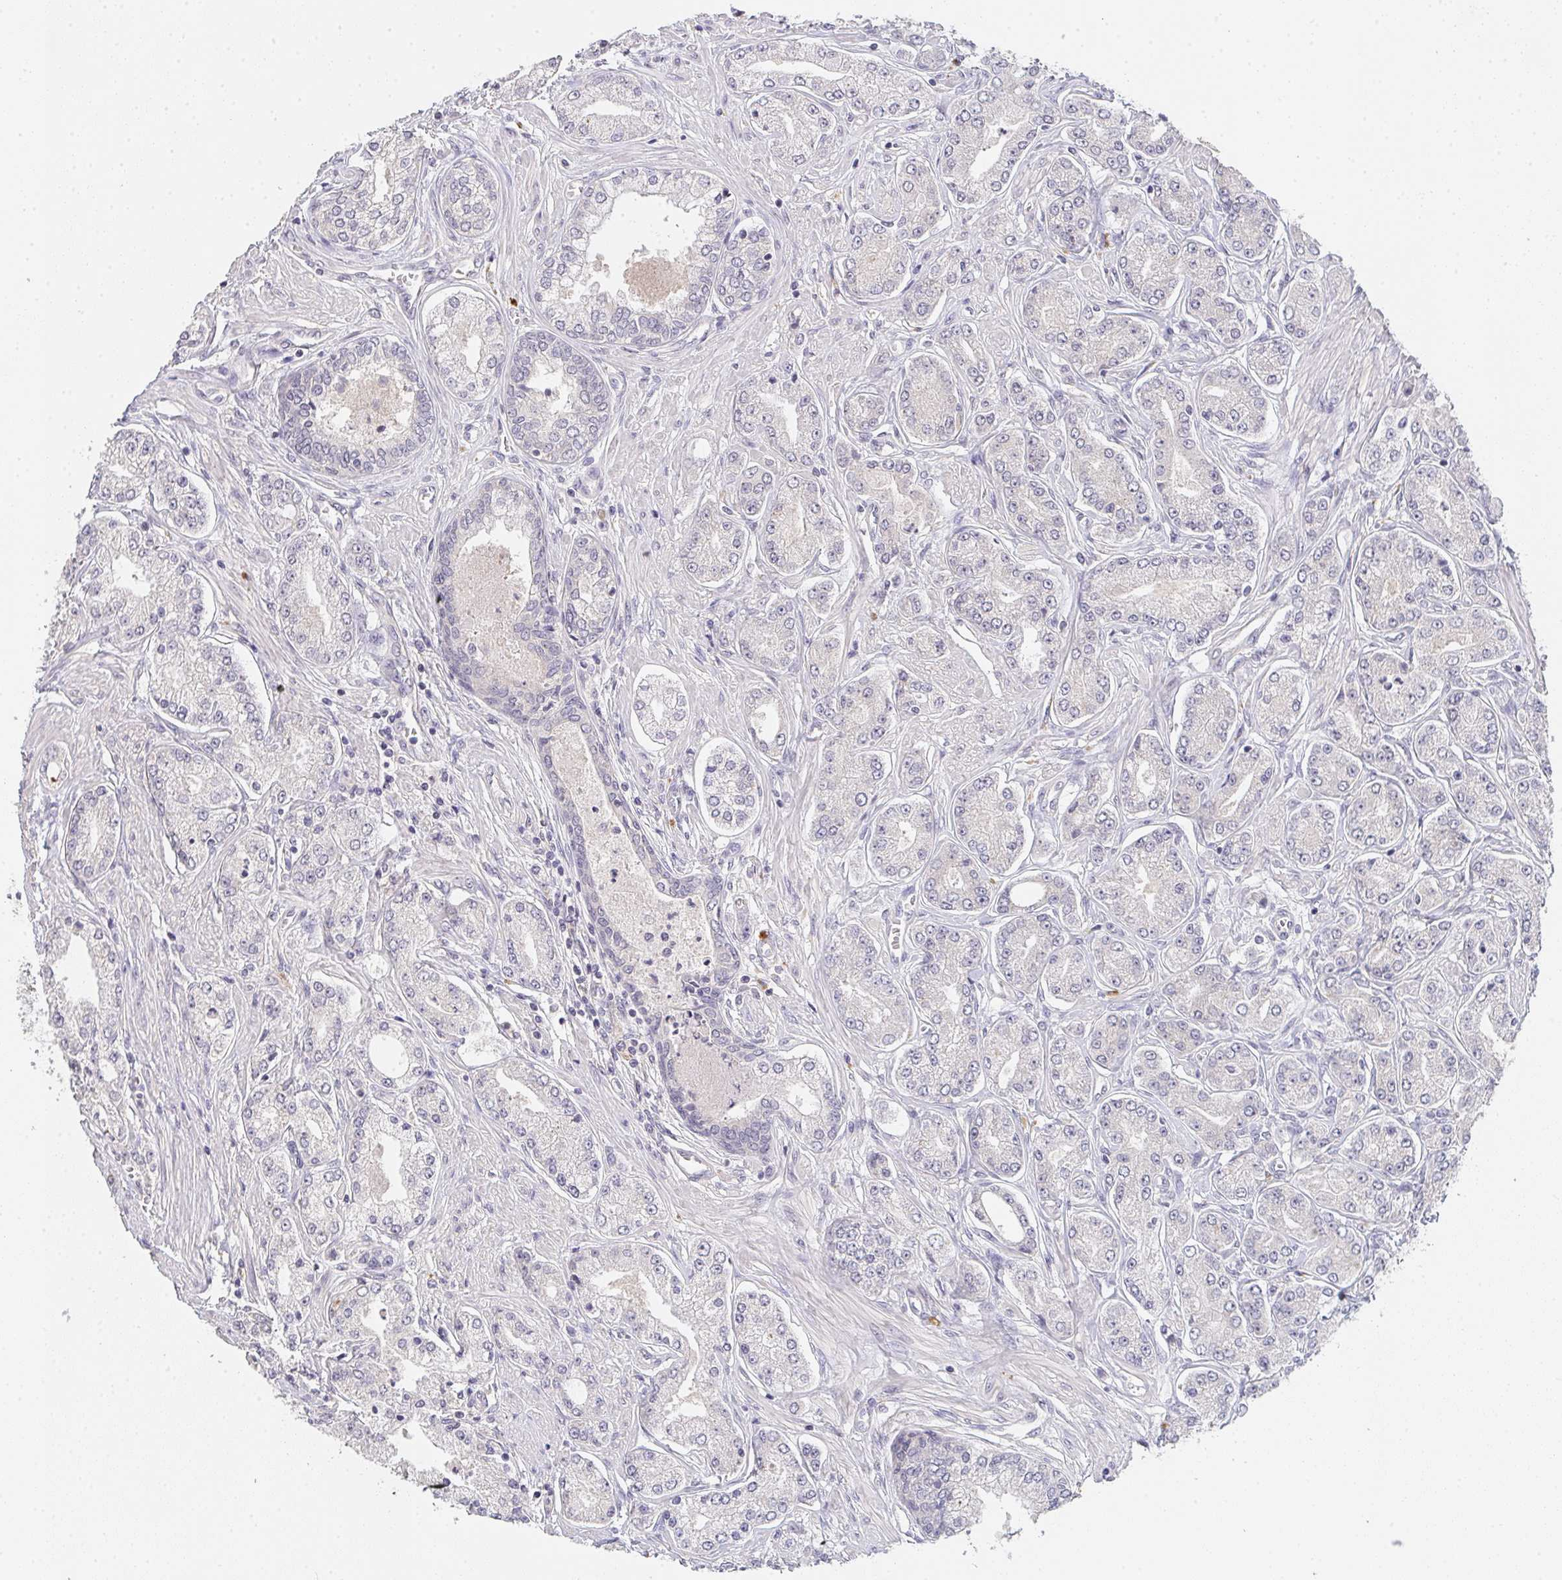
{"staining": {"intensity": "moderate", "quantity": "<25%", "location": "cytoplasmic/membranous"}, "tissue": "prostate cancer", "cell_type": "Tumor cells", "image_type": "cancer", "snomed": [{"axis": "morphology", "description": "Adenocarcinoma, High grade"}, {"axis": "topography", "description": "Prostate"}], "caption": "About <25% of tumor cells in prostate high-grade adenocarcinoma exhibit moderate cytoplasmic/membranous protein positivity as visualized by brown immunohistochemical staining.", "gene": "TMEM219", "patient": {"sex": "male", "age": 66}}